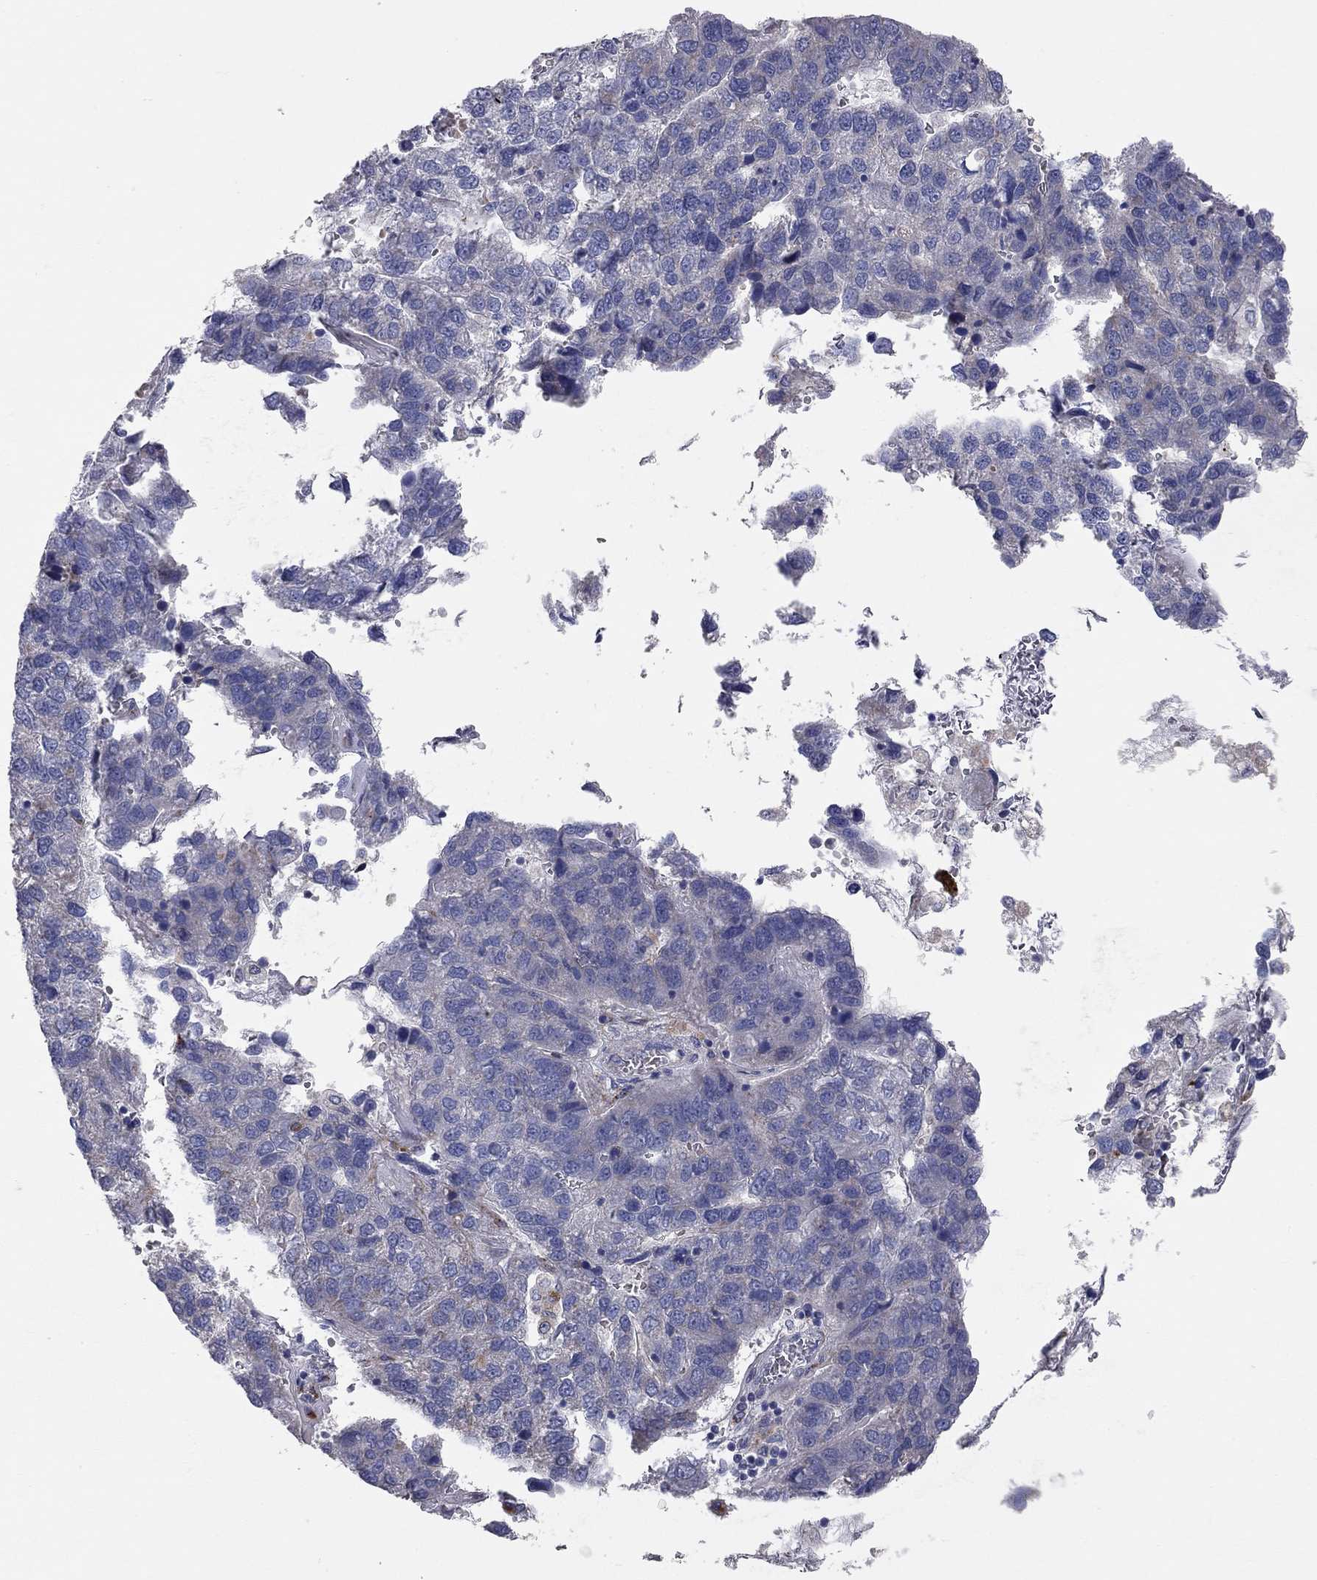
{"staining": {"intensity": "negative", "quantity": "none", "location": "none"}, "tissue": "pancreatic cancer", "cell_type": "Tumor cells", "image_type": "cancer", "snomed": [{"axis": "morphology", "description": "Adenocarcinoma, NOS"}, {"axis": "topography", "description": "Pancreas"}], "caption": "A high-resolution micrograph shows immunohistochemistry (IHC) staining of adenocarcinoma (pancreatic), which exhibits no significant positivity in tumor cells. (DAB IHC with hematoxylin counter stain).", "gene": "KANSL1L", "patient": {"sex": "female", "age": 61}}